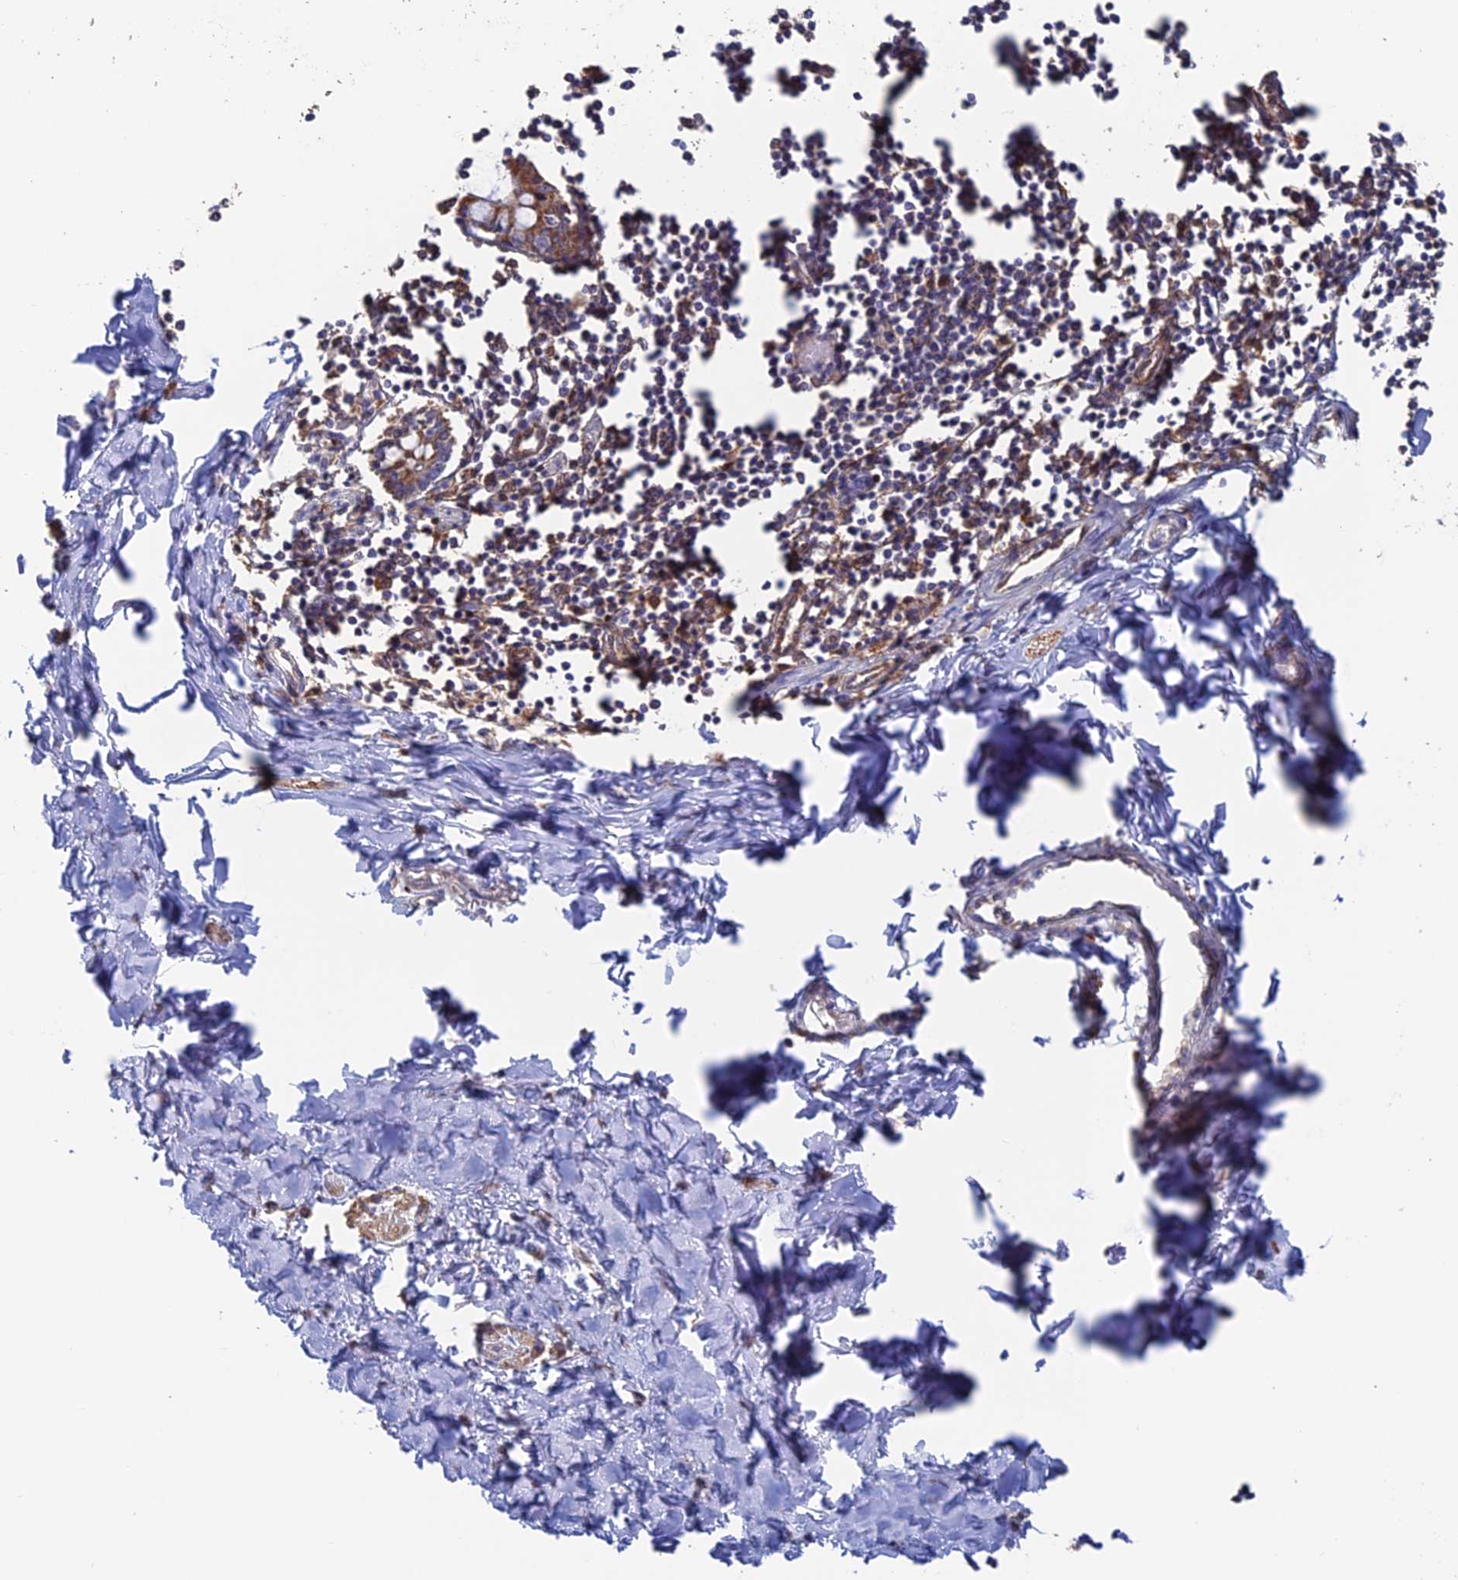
{"staining": {"intensity": "negative", "quantity": "none", "location": "none"}, "tissue": "smooth muscle", "cell_type": "Smooth muscle cells", "image_type": "normal", "snomed": [{"axis": "morphology", "description": "Normal tissue, NOS"}, {"axis": "morphology", "description": "Adenocarcinoma, NOS"}, {"axis": "topography", "description": "Colon"}, {"axis": "topography", "description": "Peripheral nerve tissue"}], "caption": "The image demonstrates no significant expression in smooth muscle cells of smooth muscle. (Brightfield microscopy of DAB immunohistochemistry at high magnification).", "gene": "DTYMK", "patient": {"sex": "male", "age": 14}}